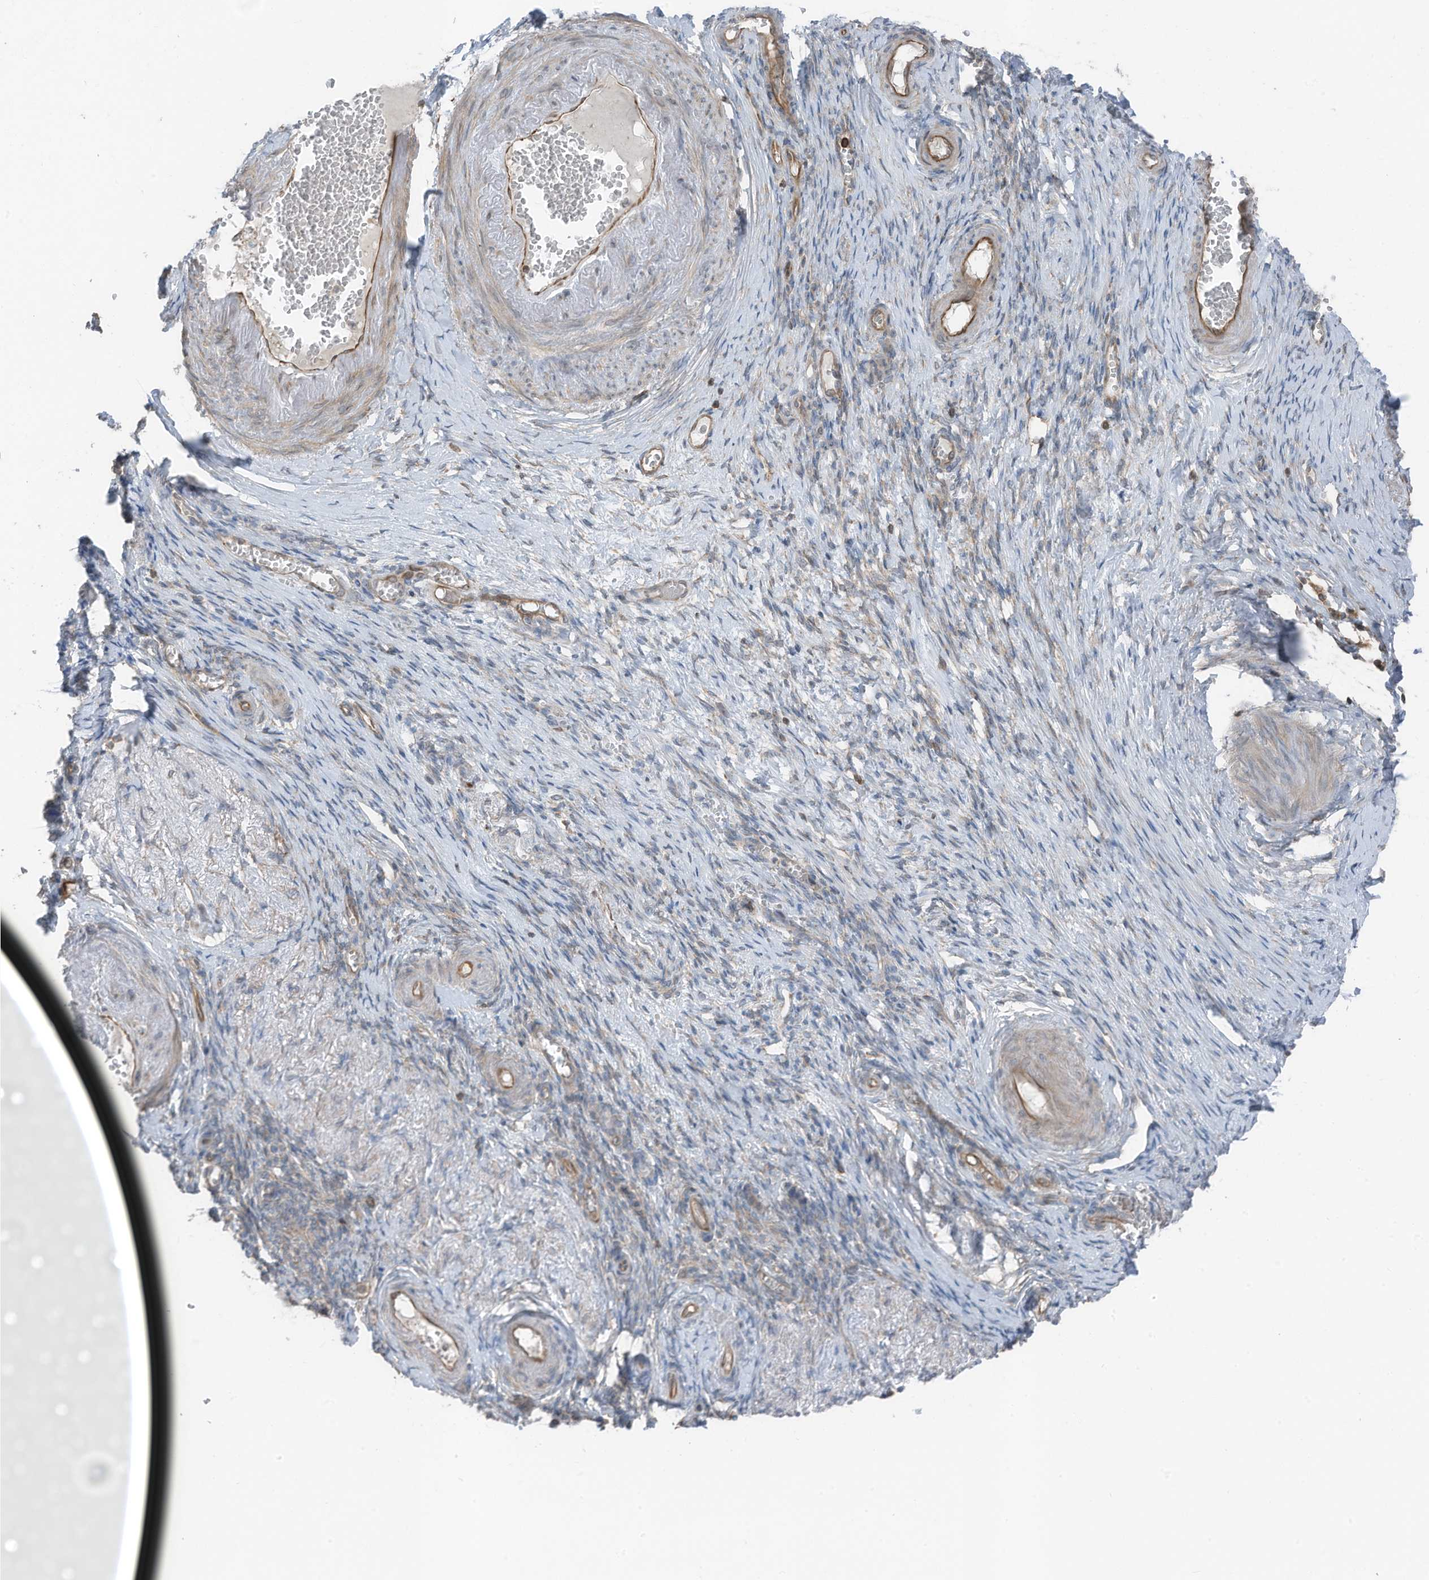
{"staining": {"intensity": "negative", "quantity": "none", "location": "none"}, "tissue": "adipose tissue", "cell_type": "Adipocytes", "image_type": "normal", "snomed": [{"axis": "morphology", "description": "Normal tissue, NOS"}, {"axis": "topography", "description": "Vascular tissue"}, {"axis": "topography", "description": "Fallopian tube"}, {"axis": "topography", "description": "Ovary"}], "caption": "High power microscopy image of an immunohistochemistry (IHC) micrograph of unremarkable adipose tissue, revealing no significant staining in adipocytes. Brightfield microscopy of IHC stained with DAB (3,3'-diaminobenzidine) (brown) and hematoxylin (blue), captured at high magnification.", "gene": "TXNDC9", "patient": {"sex": "female", "age": 67}}